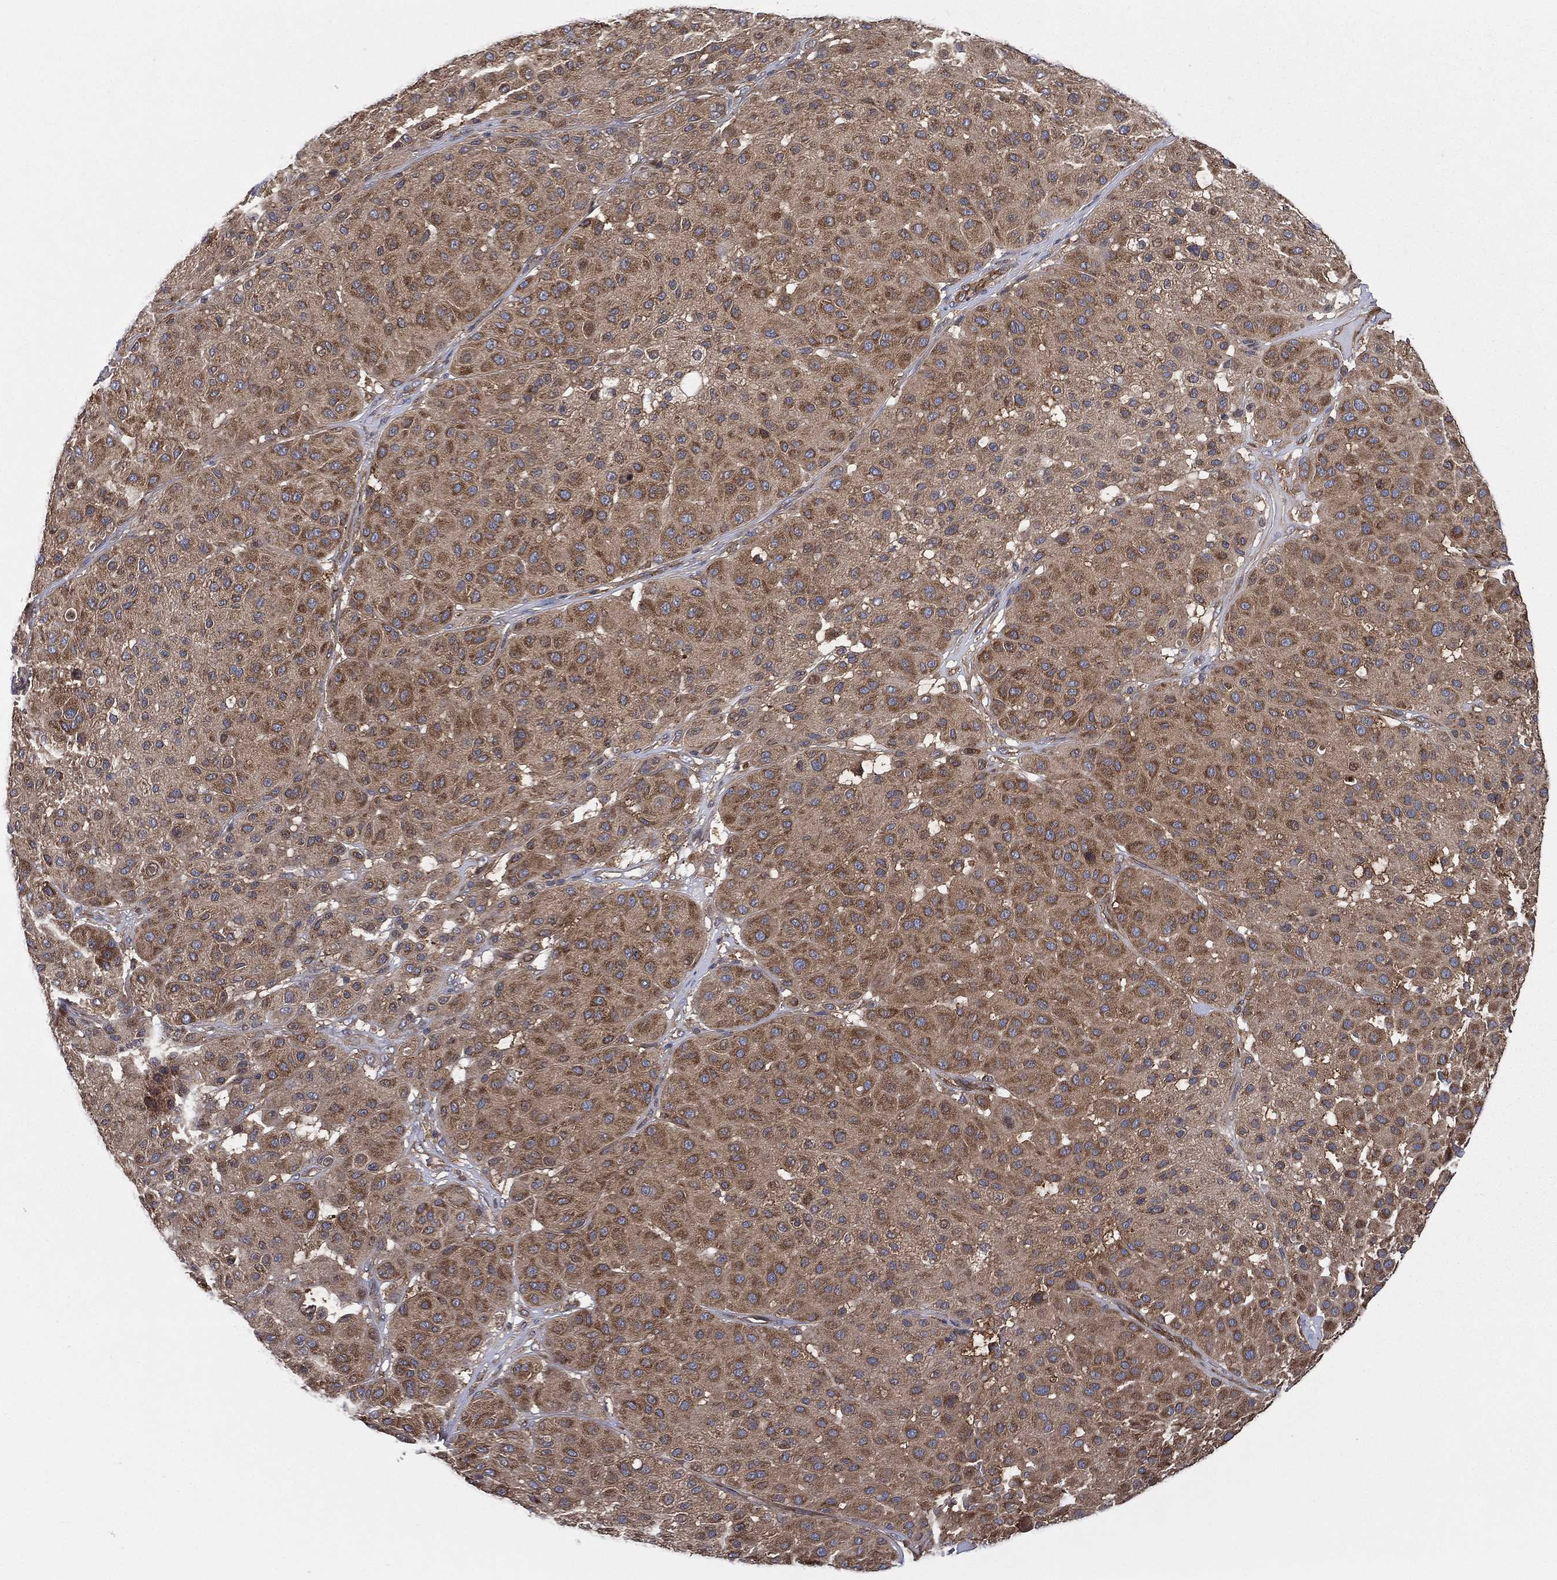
{"staining": {"intensity": "moderate", "quantity": ">75%", "location": "cytoplasmic/membranous"}, "tissue": "melanoma", "cell_type": "Tumor cells", "image_type": "cancer", "snomed": [{"axis": "morphology", "description": "Malignant melanoma, Metastatic site"}, {"axis": "topography", "description": "Smooth muscle"}], "caption": "This is an image of immunohistochemistry staining of malignant melanoma (metastatic site), which shows moderate staining in the cytoplasmic/membranous of tumor cells.", "gene": "SMPD3", "patient": {"sex": "male", "age": 41}}